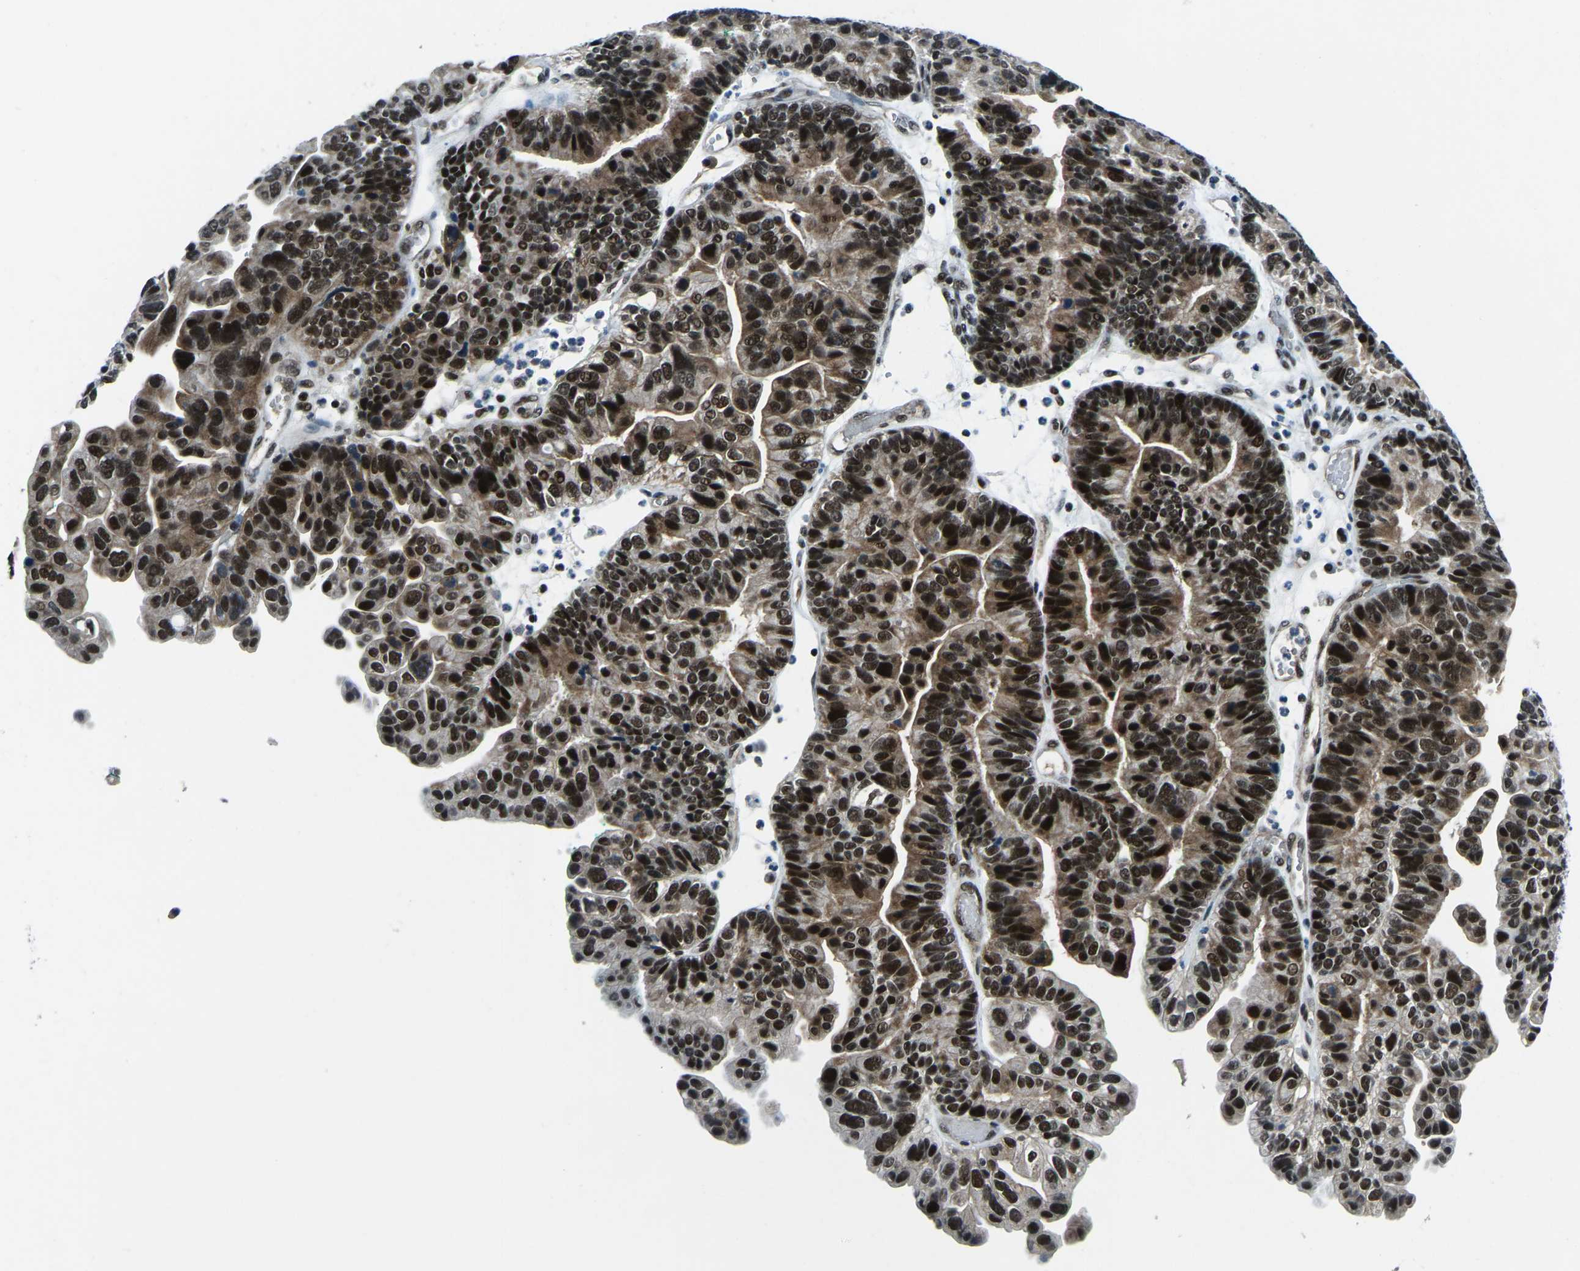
{"staining": {"intensity": "strong", "quantity": ">75%", "location": "cytoplasmic/membranous,nuclear"}, "tissue": "ovarian cancer", "cell_type": "Tumor cells", "image_type": "cancer", "snomed": [{"axis": "morphology", "description": "Cystadenocarcinoma, serous, NOS"}, {"axis": "topography", "description": "Ovary"}], "caption": "High-magnification brightfield microscopy of ovarian serous cystadenocarcinoma stained with DAB (3,3'-diaminobenzidine) (brown) and counterstained with hematoxylin (blue). tumor cells exhibit strong cytoplasmic/membranous and nuclear expression is appreciated in approximately>75% of cells.", "gene": "PRCC", "patient": {"sex": "female", "age": 56}}